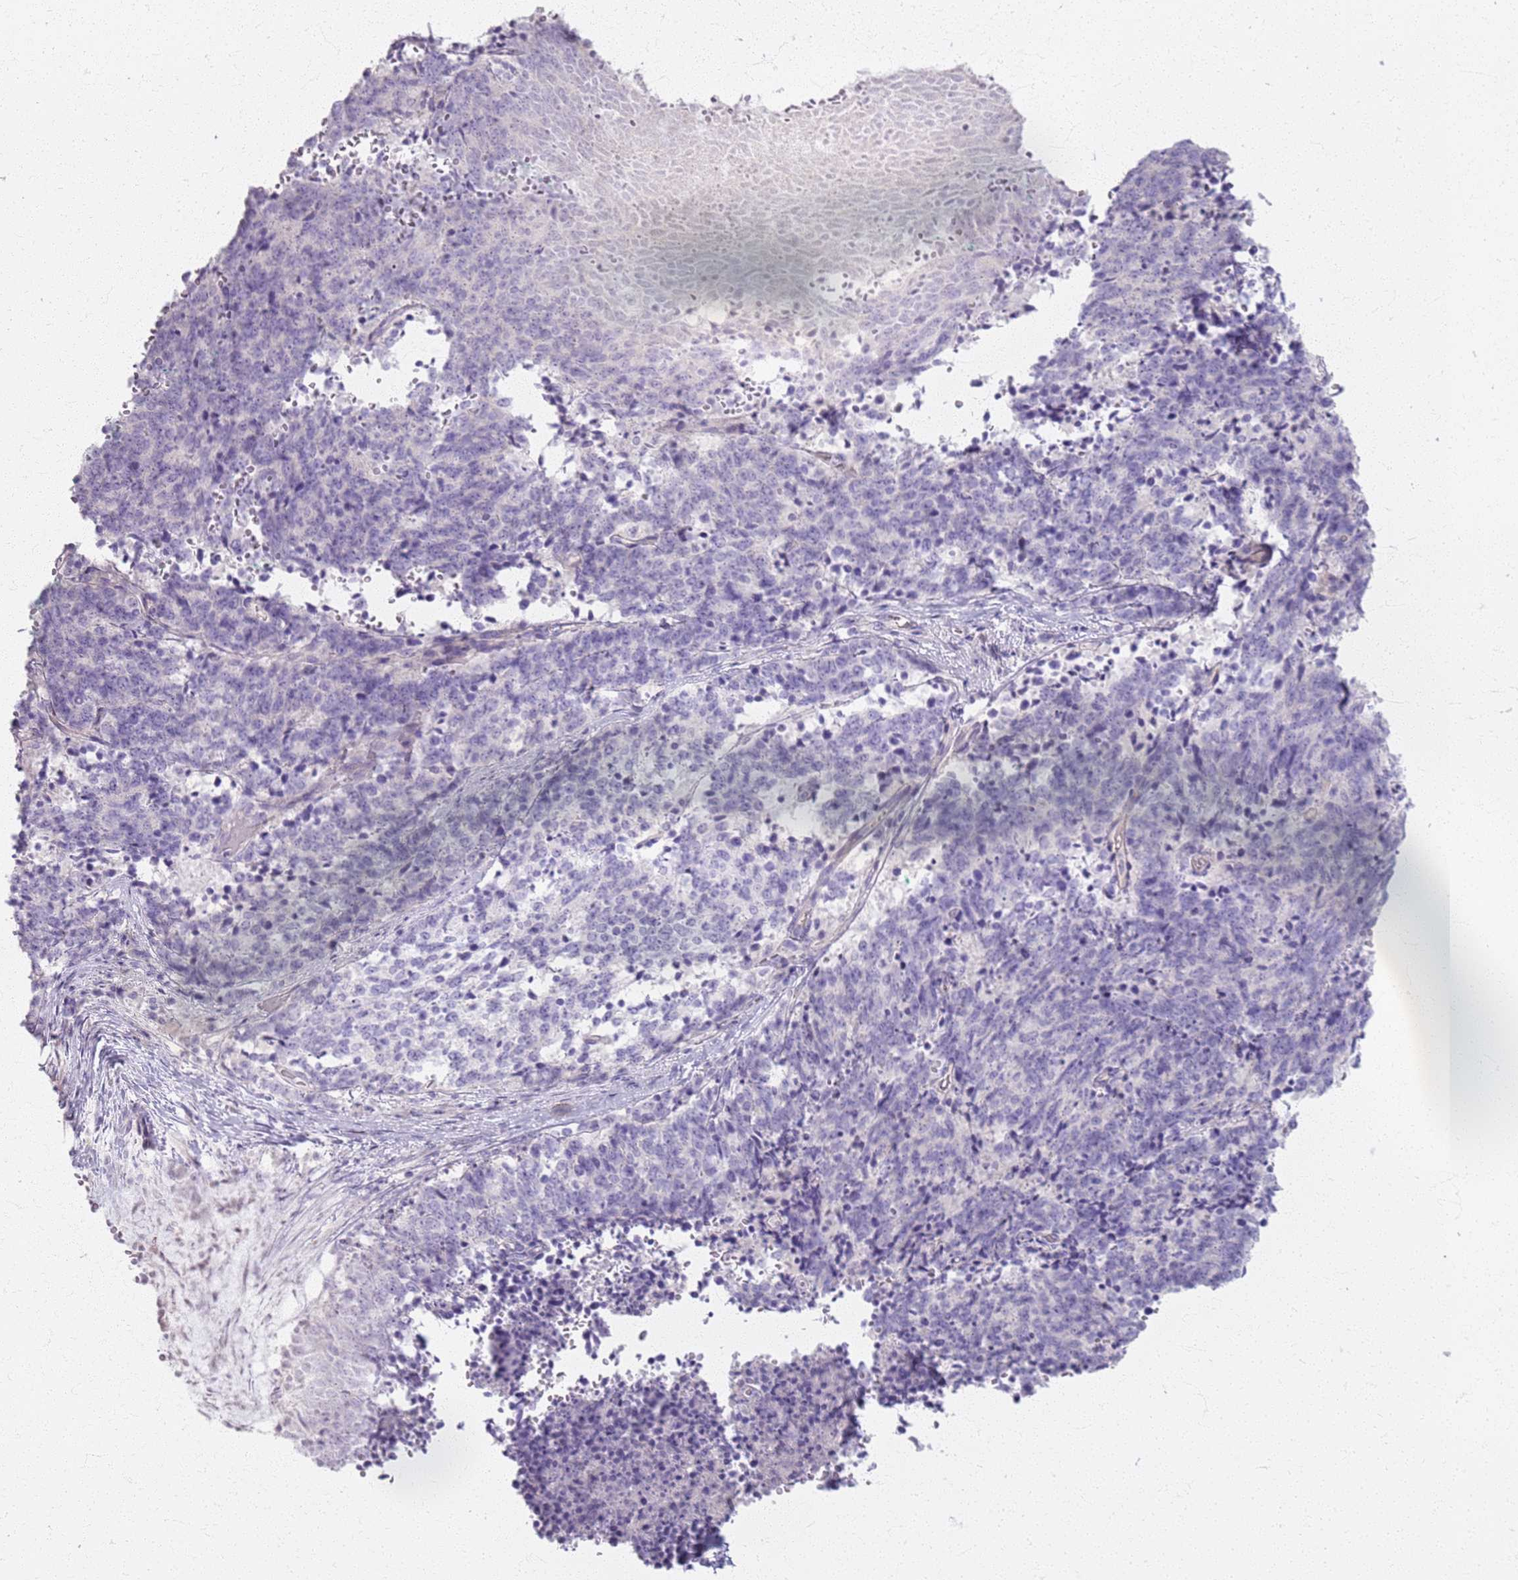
{"staining": {"intensity": "negative", "quantity": "none", "location": "none"}, "tissue": "cervical cancer", "cell_type": "Tumor cells", "image_type": "cancer", "snomed": [{"axis": "morphology", "description": "Squamous cell carcinoma, NOS"}, {"axis": "topography", "description": "Cervix"}], "caption": "The histopathology image reveals no significant positivity in tumor cells of cervical squamous cell carcinoma.", "gene": "CSRP3", "patient": {"sex": "female", "age": 29}}